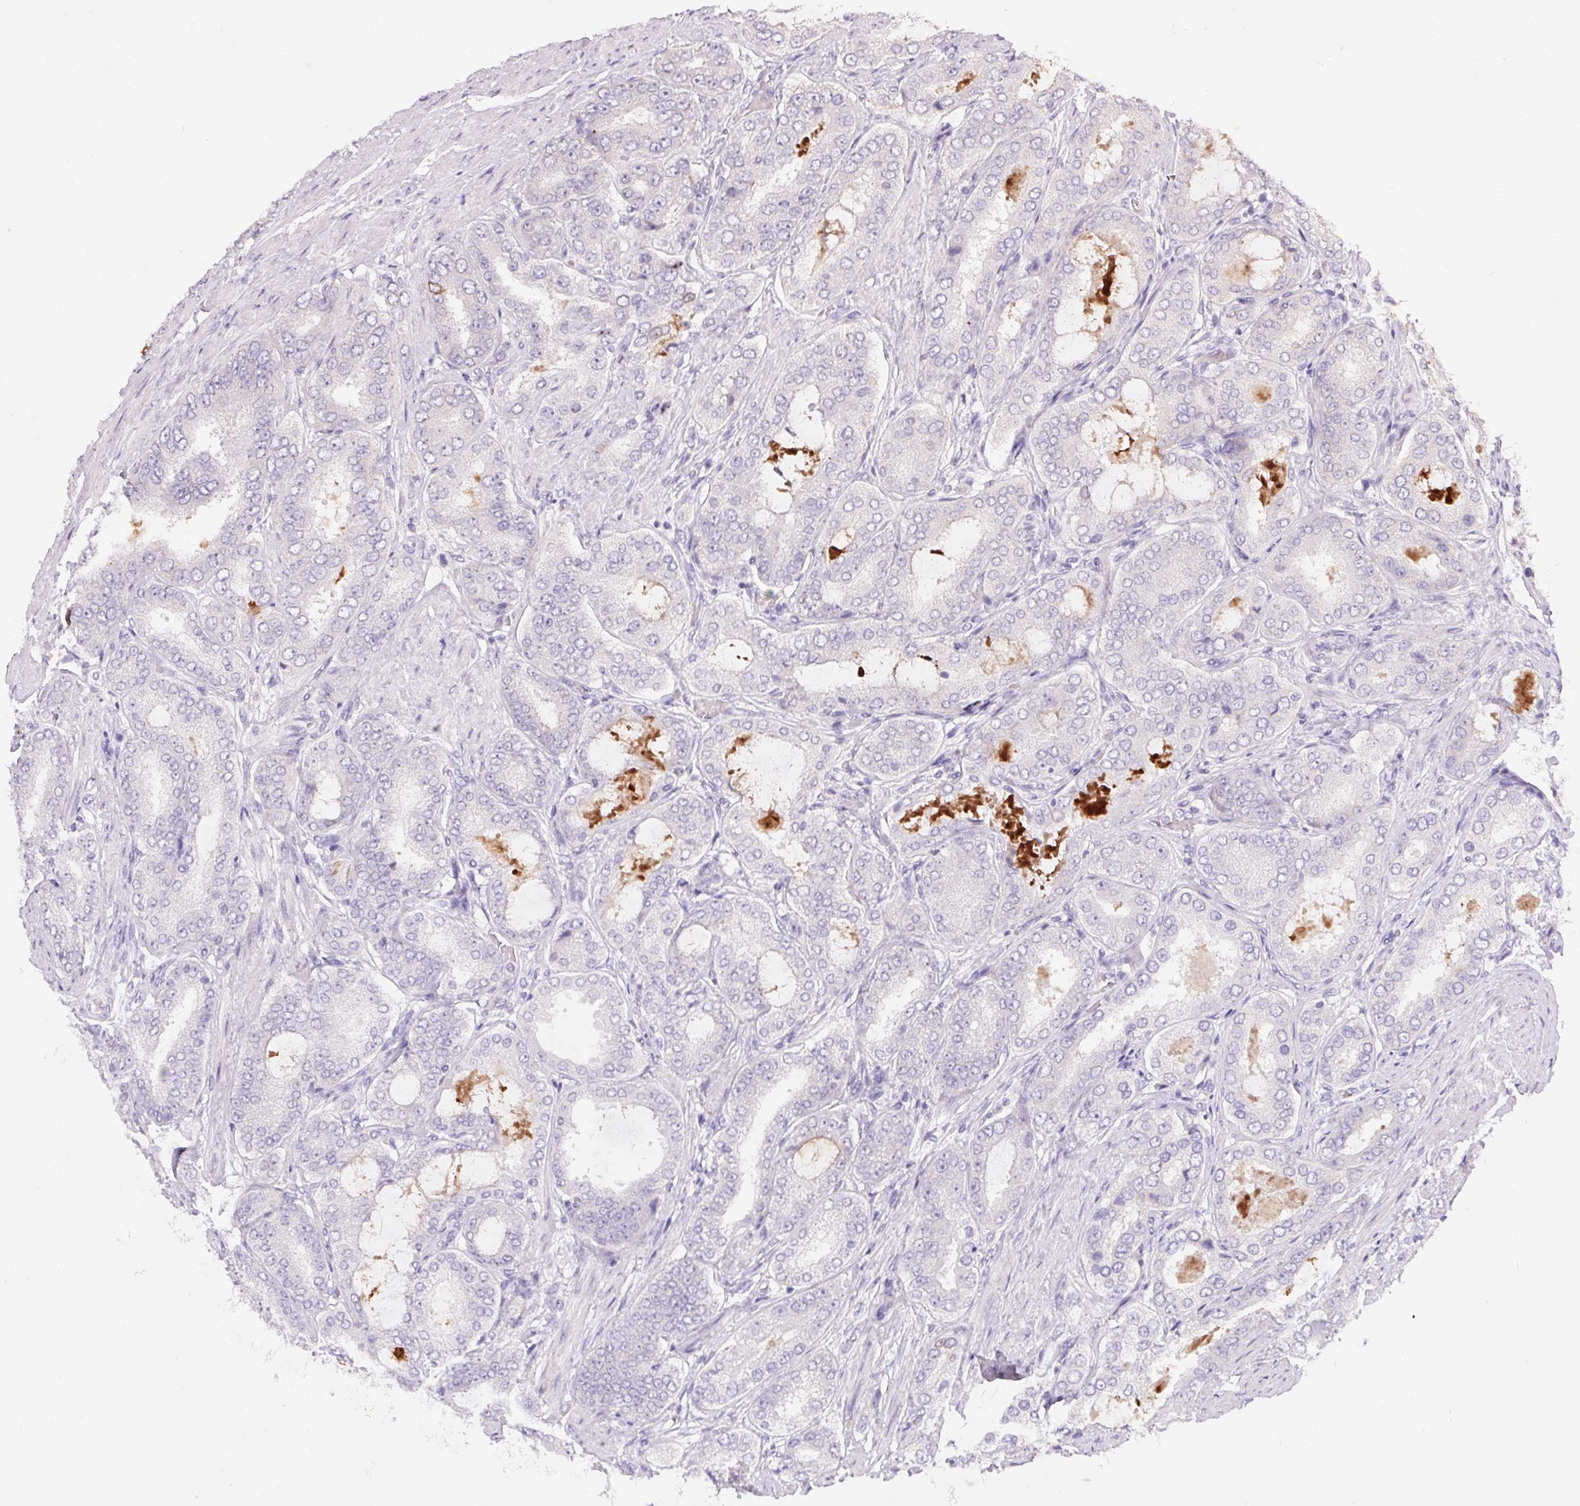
{"staining": {"intensity": "negative", "quantity": "none", "location": "none"}, "tissue": "prostate cancer", "cell_type": "Tumor cells", "image_type": "cancer", "snomed": [{"axis": "morphology", "description": "Adenocarcinoma, High grade"}, {"axis": "topography", "description": "Prostate"}], "caption": "The immunohistochemistry (IHC) photomicrograph has no significant positivity in tumor cells of prostate cancer (high-grade adenocarcinoma) tissue. The staining is performed using DAB (3,3'-diaminobenzidine) brown chromogen with nuclei counter-stained in using hematoxylin.", "gene": "HSD17B3", "patient": {"sex": "male", "age": 63}}